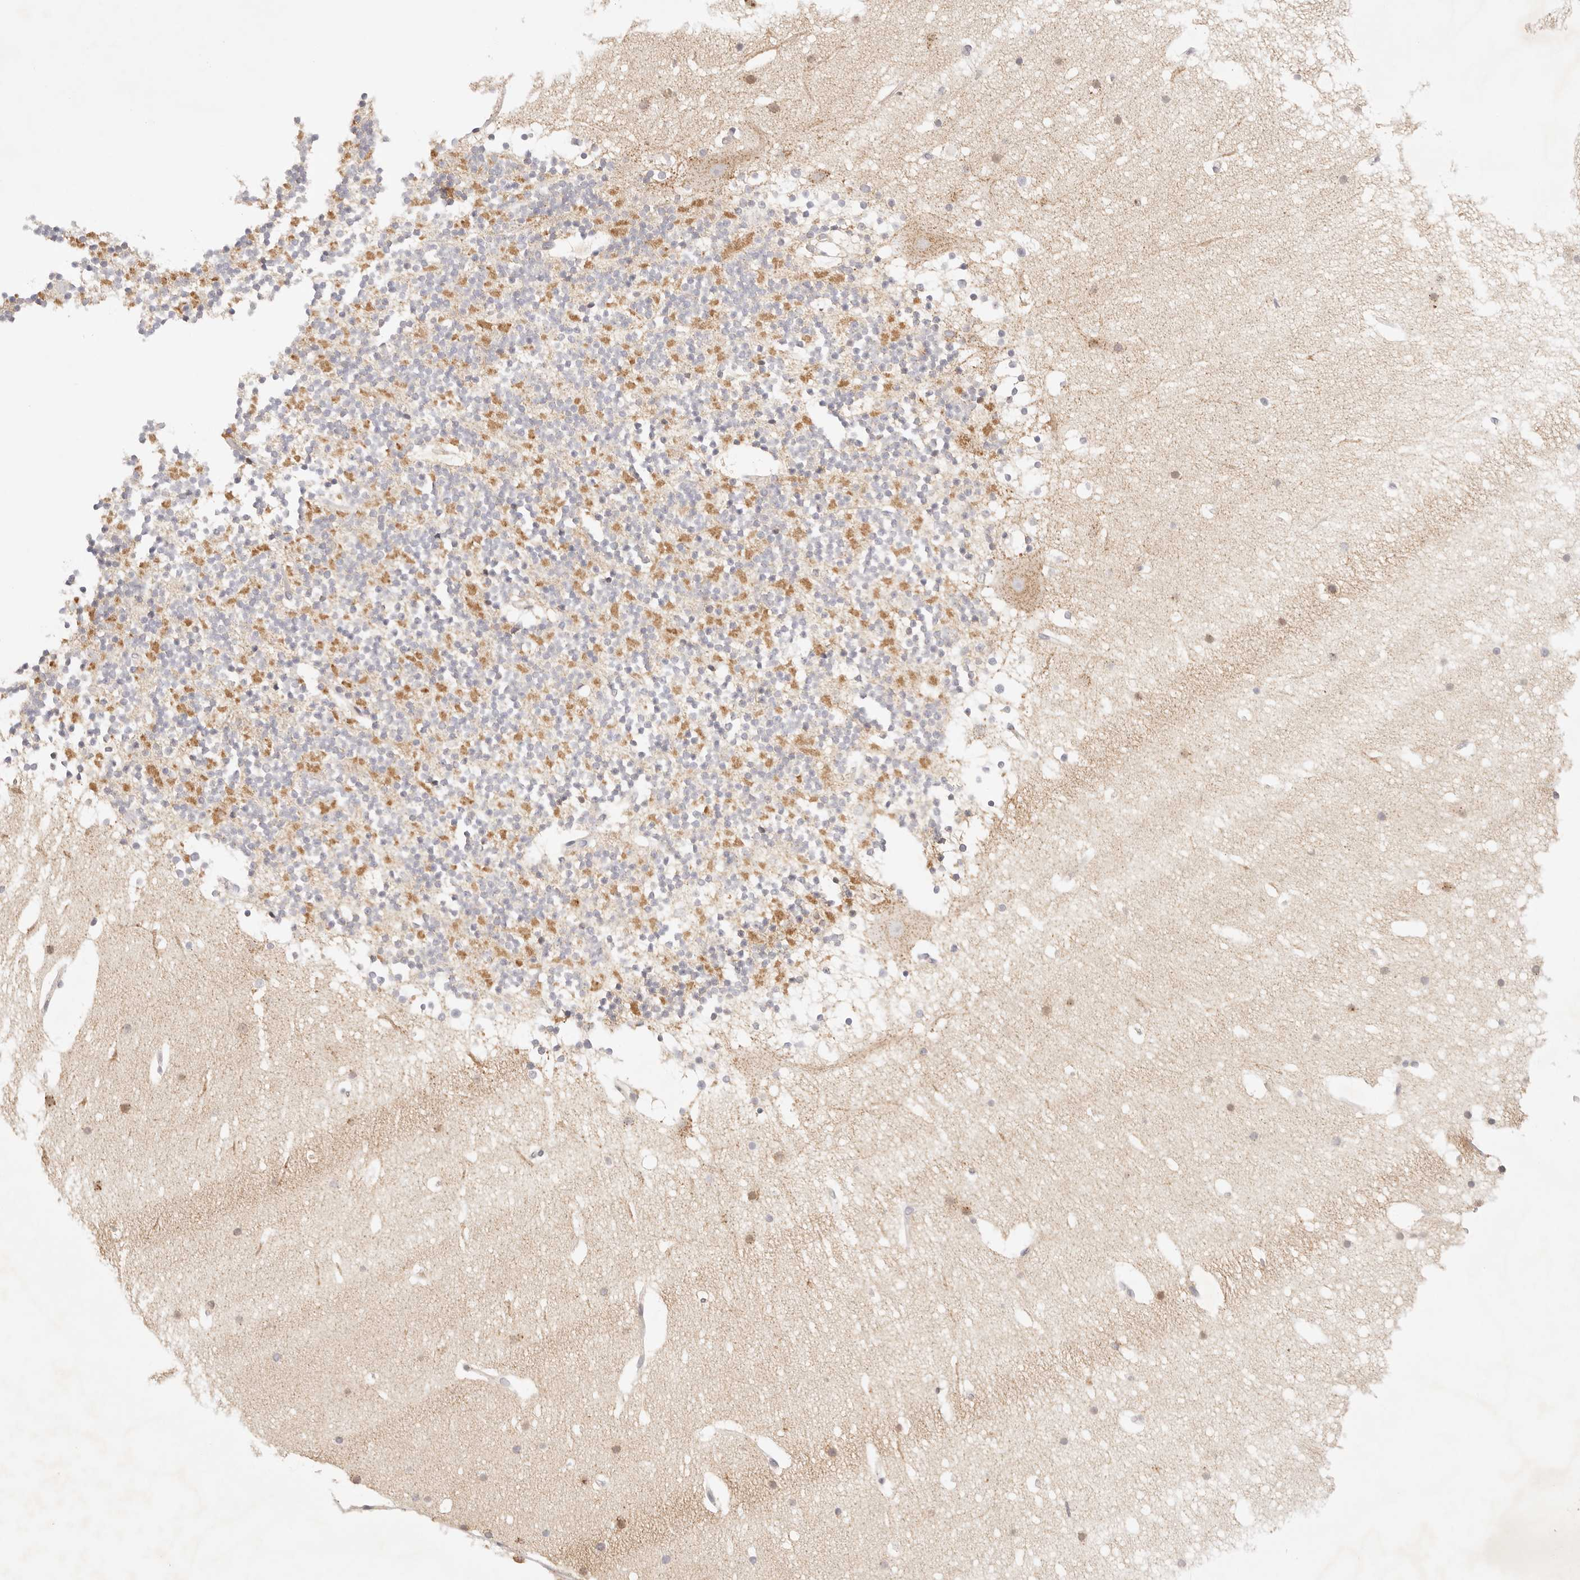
{"staining": {"intensity": "moderate", "quantity": "25%-75%", "location": "cytoplasmic/membranous"}, "tissue": "cerebellum", "cell_type": "Cells in granular layer", "image_type": "normal", "snomed": [{"axis": "morphology", "description": "Normal tissue, NOS"}, {"axis": "topography", "description": "Cerebellum"}], "caption": "Brown immunohistochemical staining in normal human cerebellum exhibits moderate cytoplasmic/membranous positivity in approximately 25%-75% of cells in granular layer. (IHC, brightfield microscopy, high magnification).", "gene": "COA6", "patient": {"sex": "male", "age": 57}}